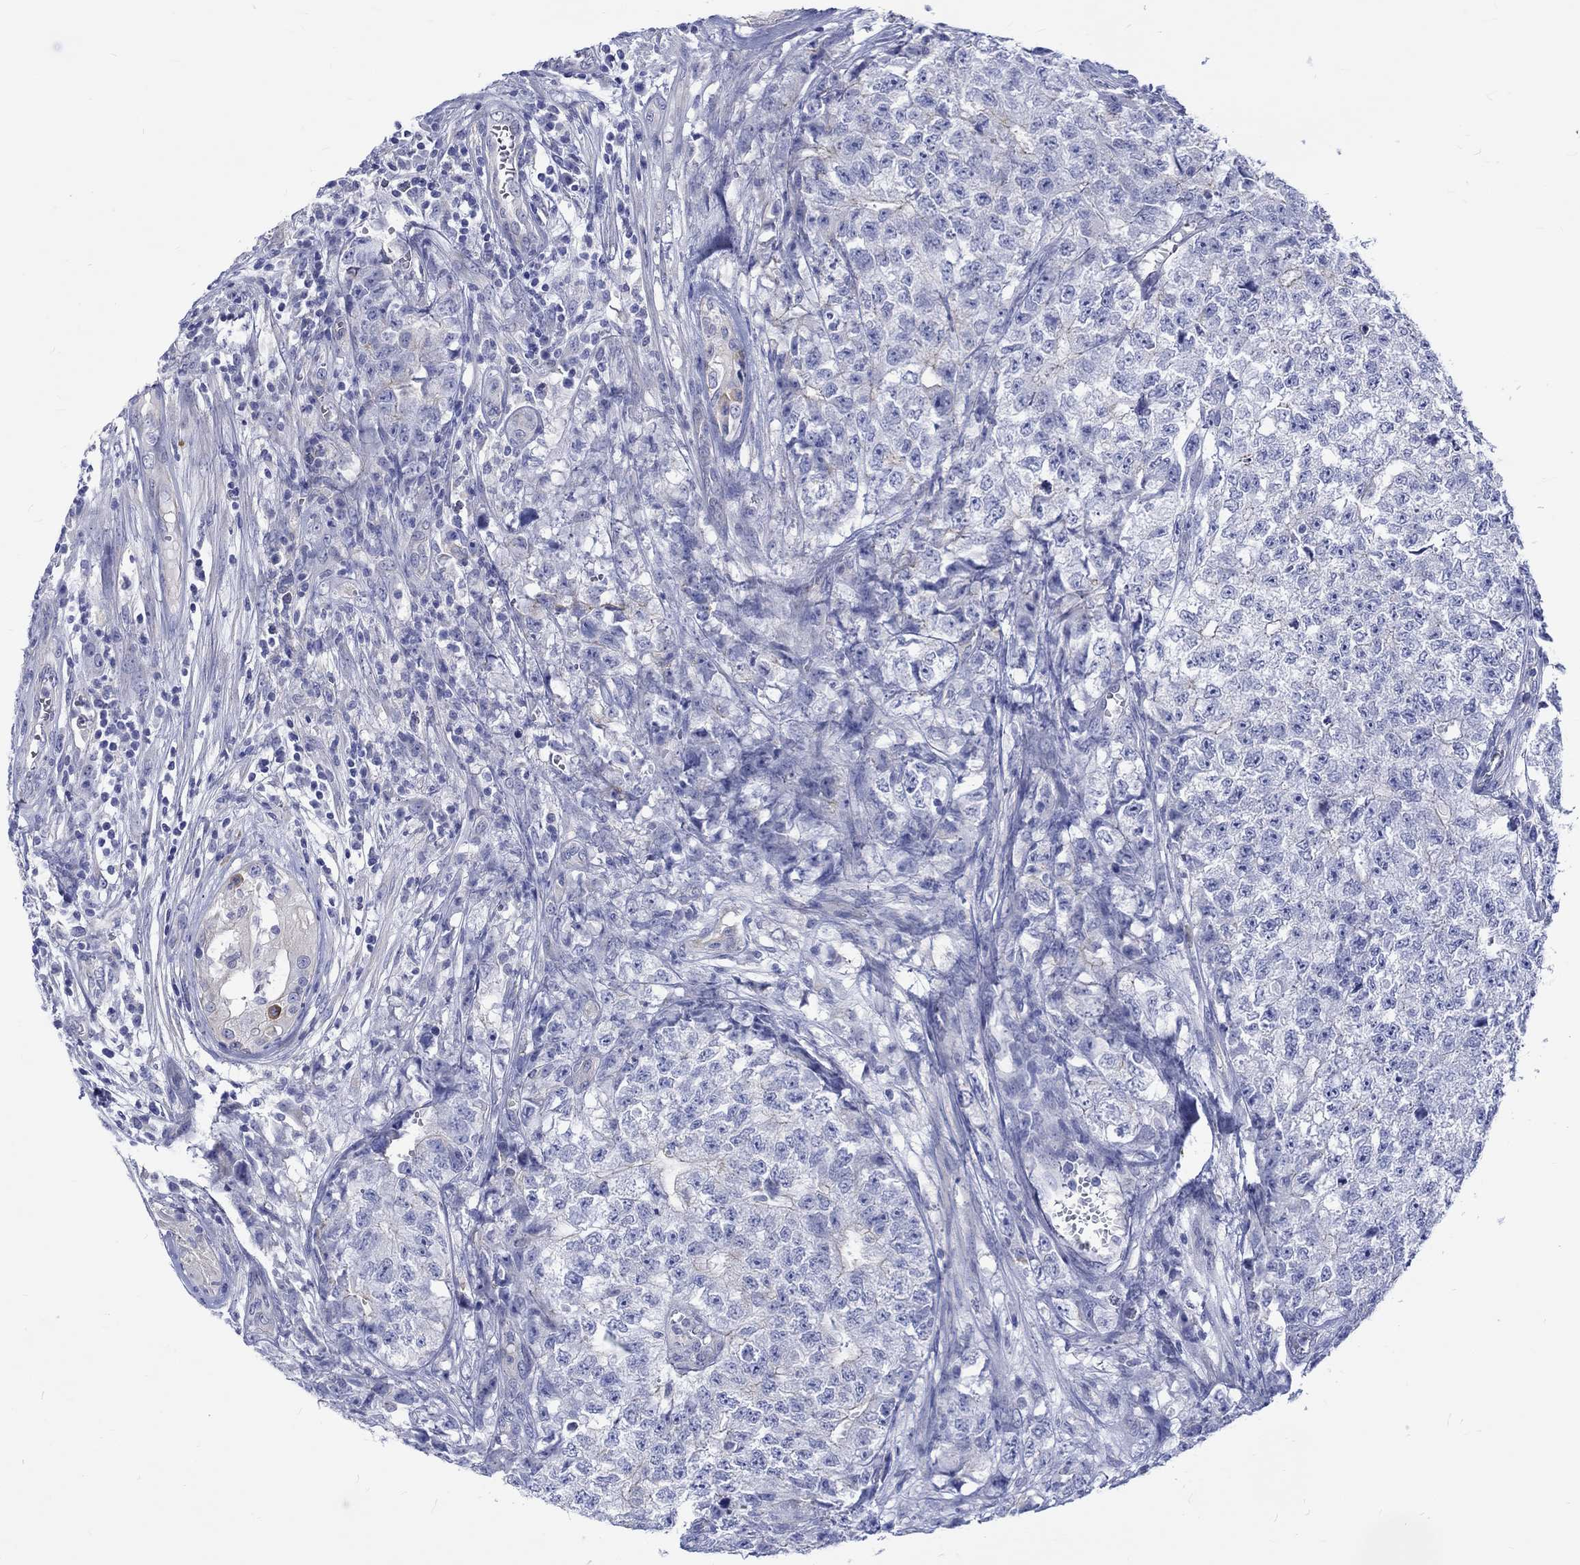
{"staining": {"intensity": "negative", "quantity": "none", "location": "none"}, "tissue": "testis cancer", "cell_type": "Tumor cells", "image_type": "cancer", "snomed": [{"axis": "morphology", "description": "Seminoma, NOS"}, {"axis": "morphology", "description": "Carcinoma, Embryonal, NOS"}, {"axis": "topography", "description": "Testis"}], "caption": "IHC histopathology image of human testis cancer (seminoma) stained for a protein (brown), which displays no positivity in tumor cells.", "gene": "SH2D7", "patient": {"sex": "male", "age": 22}}